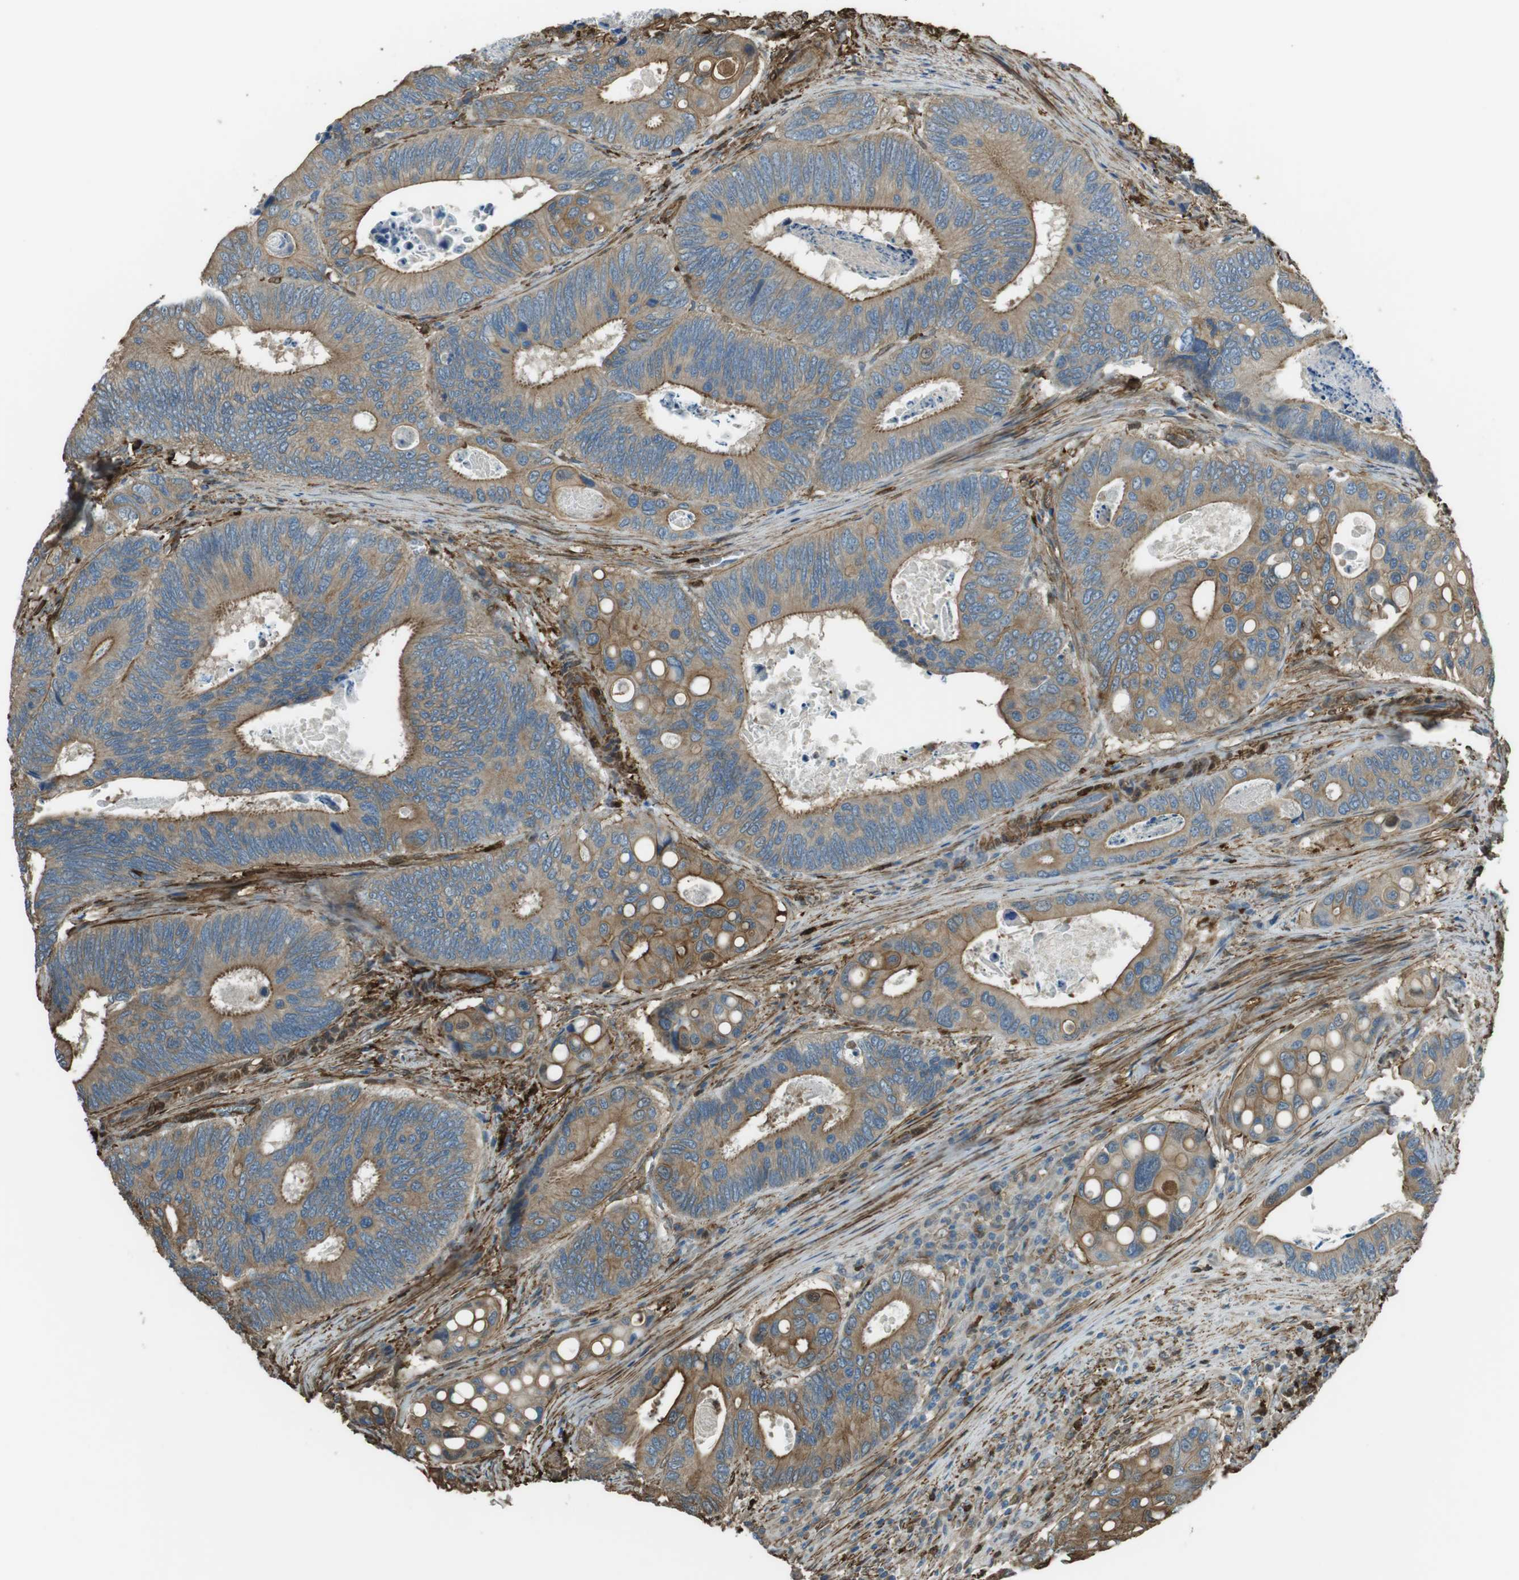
{"staining": {"intensity": "moderate", "quantity": ">75%", "location": "cytoplasmic/membranous"}, "tissue": "colorectal cancer", "cell_type": "Tumor cells", "image_type": "cancer", "snomed": [{"axis": "morphology", "description": "Inflammation, NOS"}, {"axis": "morphology", "description": "Adenocarcinoma, NOS"}, {"axis": "topography", "description": "Colon"}], "caption": "About >75% of tumor cells in human colorectal adenocarcinoma reveal moderate cytoplasmic/membranous protein expression as visualized by brown immunohistochemical staining.", "gene": "SFT2D1", "patient": {"sex": "male", "age": 72}}